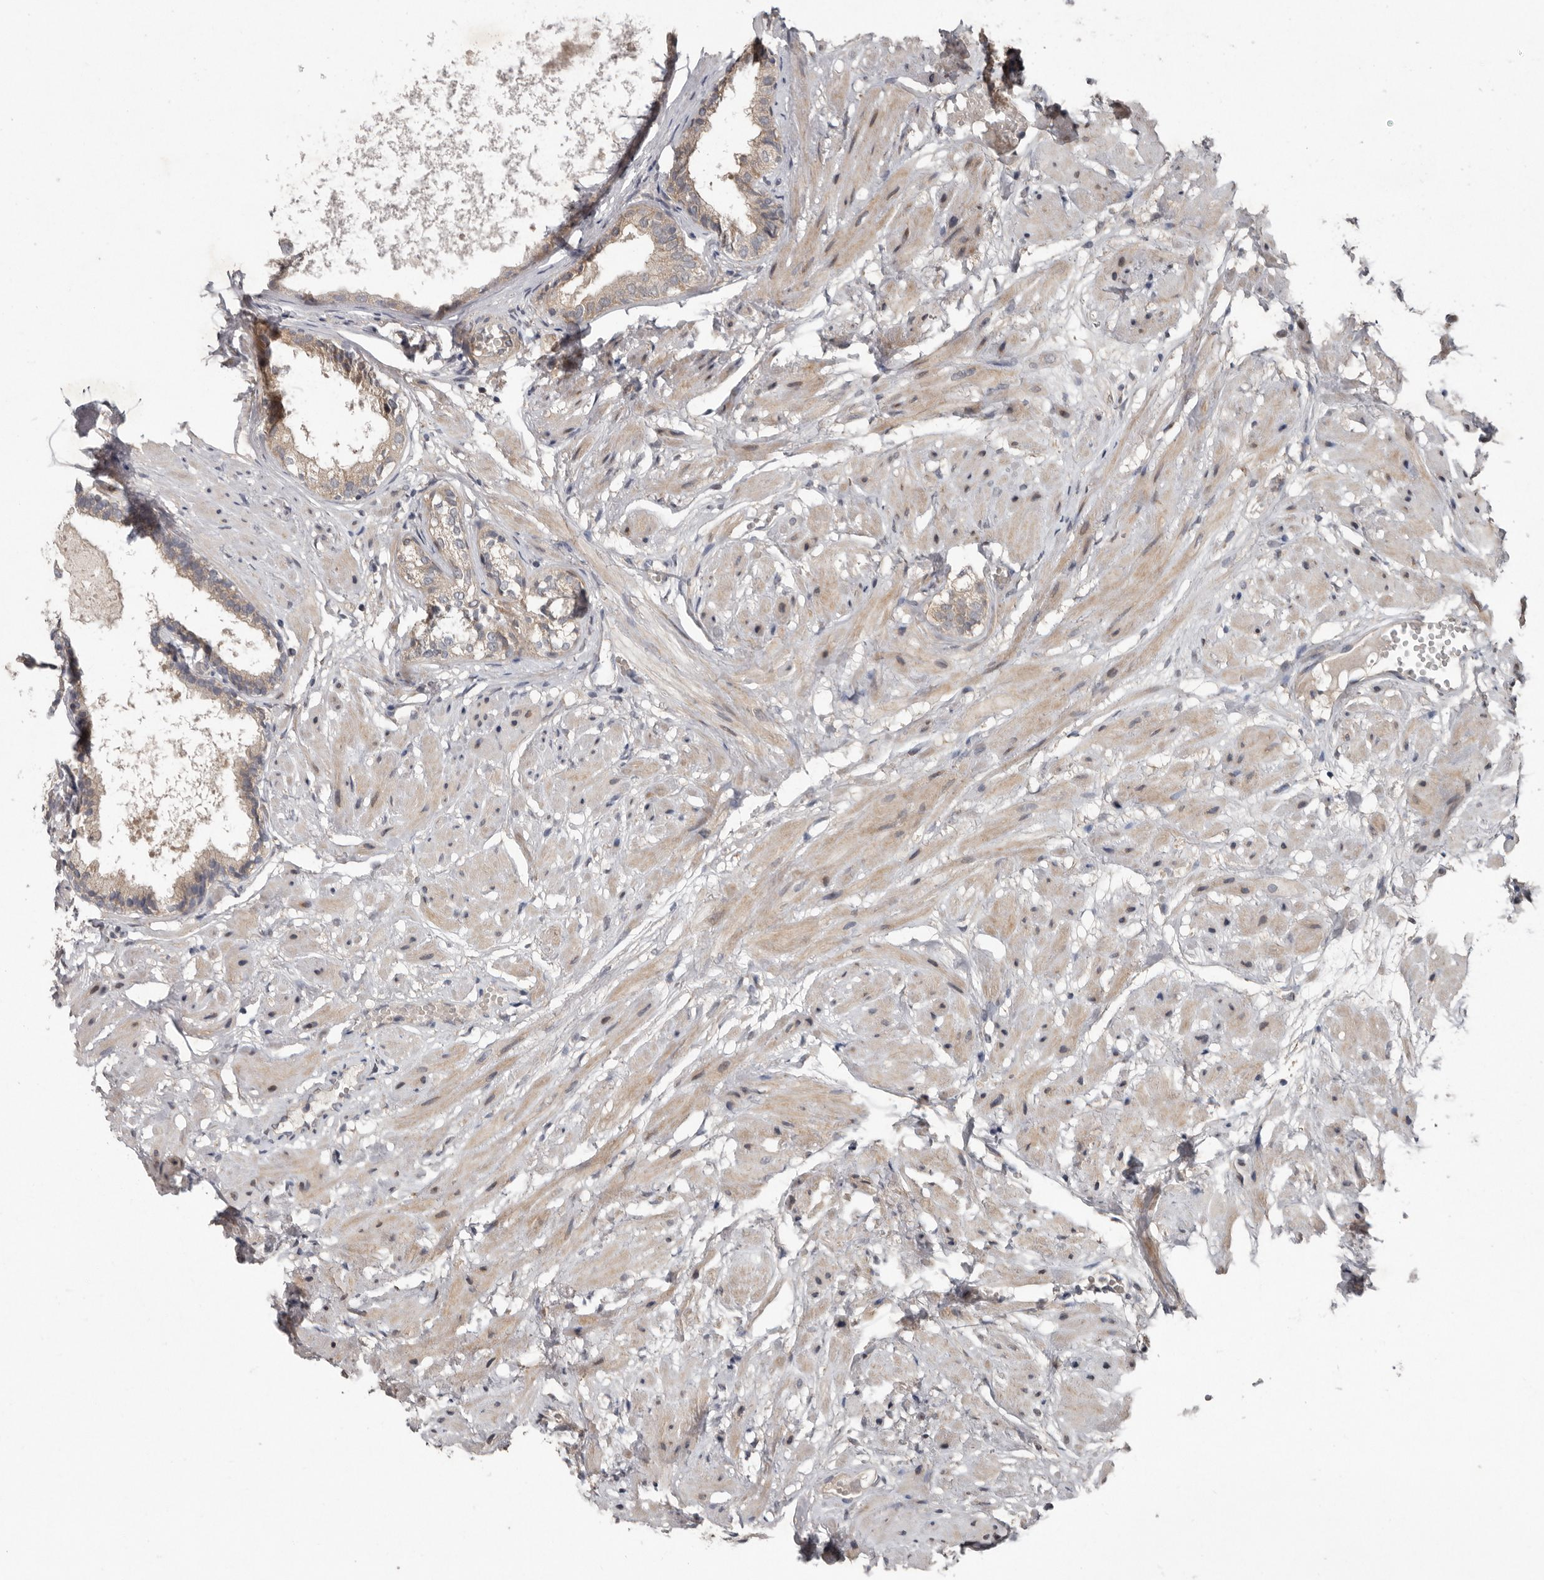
{"staining": {"intensity": "weak", "quantity": "25%-75%", "location": "cytoplasmic/membranous"}, "tissue": "prostate cancer", "cell_type": "Tumor cells", "image_type": "cancer", "snomed": [{"axis": "morphology", "description": "Adenocarcinoma, Low grade"}, {"axis": "topography", "description": "Prostate"}], "caption": "Protein expression analysis of human prostate cancer reveals weak cytoplasmic/membranous staining in about 25%-75% of tumor cells. The staining is performed using DAB (3,3'-diaminobenzidine) brown chromogen to label protein expression. The nuclei are counter-stained blue using hematoxylin.", "gene": "CHML", "patient": {"sex": "male", "age": 88}}